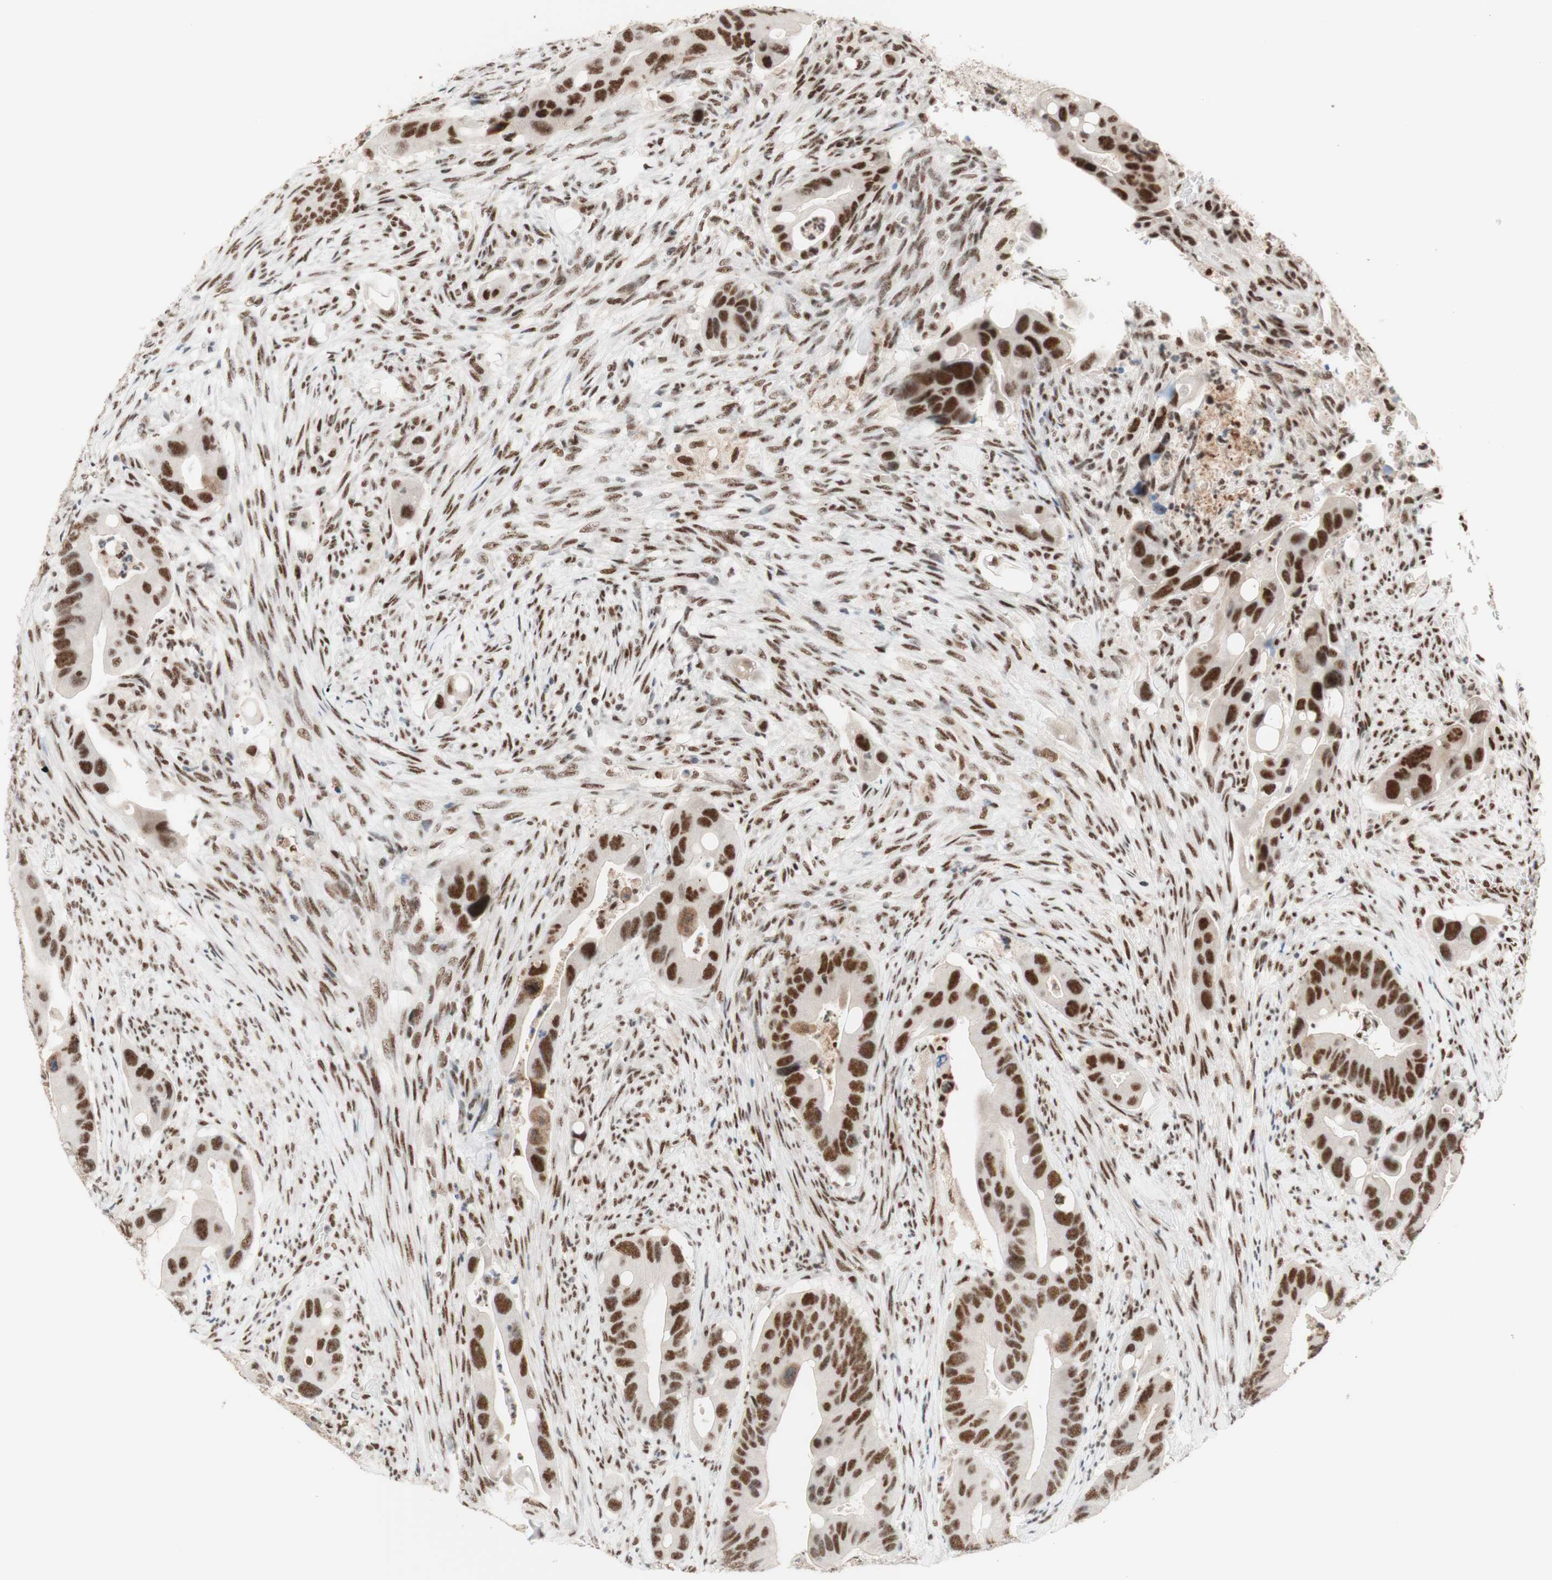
{"staining": {"intensity": "strong", "quantity": ">75%", "location": "nuclear"}, "tissue": "colorectal cancer", "cell_type": "Tumor cells", "image_type": "cancer", "snomed": [{"axis": "morphology", "description": "Adenocarcinoma, NOS"}, {"axis": "topography", "description": "Rectum"}], "caption": "Colorectal adenocarcinoma stained with IHC shows strong nuclear positivity in approximately >75% of tumor cells. (Brightfield microscopy of DAB IHC at high magnification).", "gene": "PRPF19", "patient": {"sex": "female", "age": 57}}